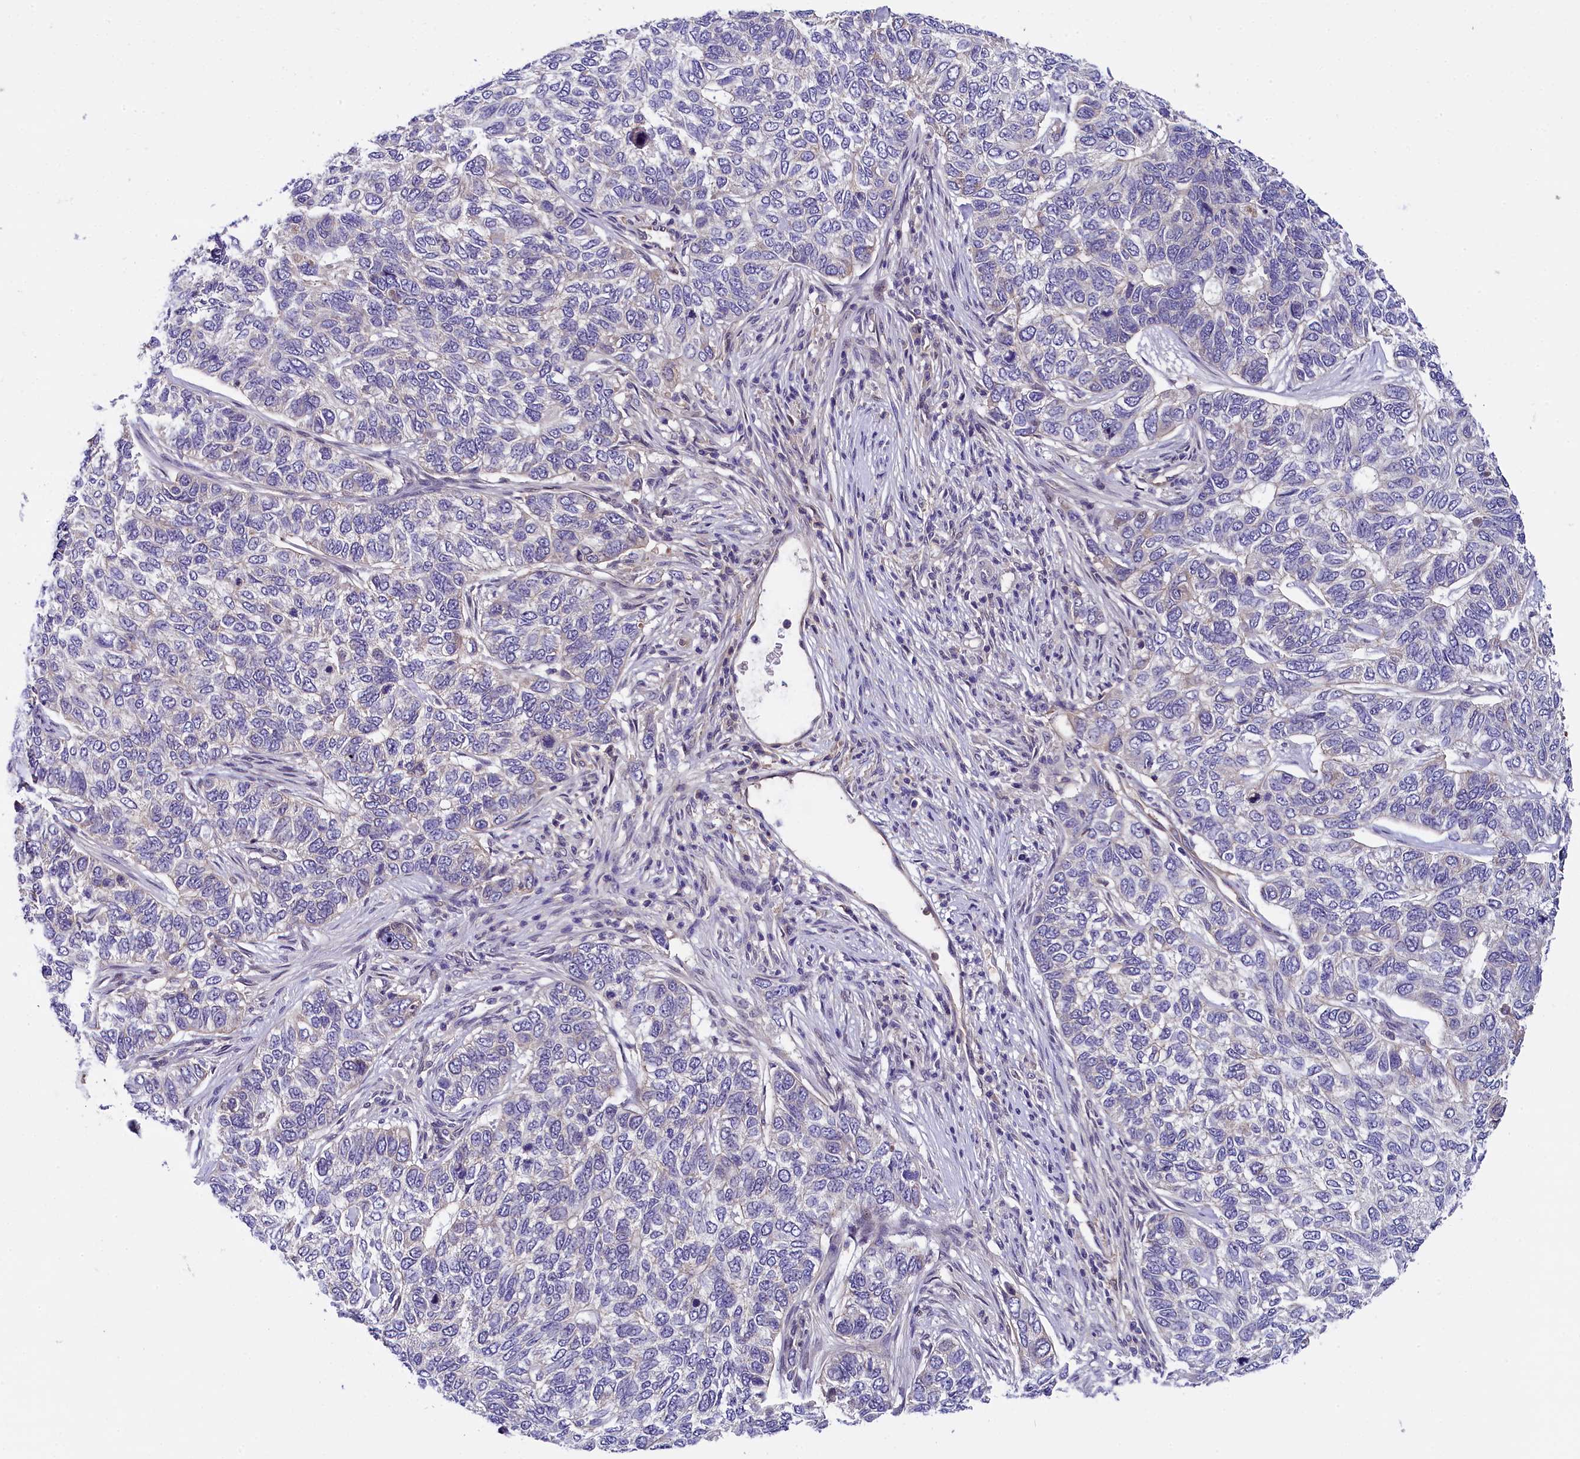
{"staining": {"intensity": "negative", "quantity": "none", "location": "none"}, "tissue": "skin cancer", "cell_type": "Tumor cells", "image_type": "cancer", "snomed": [{"axis": "morphology", "description": "Basal cell carcinoma"}, {"axis": "topography", "description": "Skin"}], "caption": "Skin cancer (basal cell carcinoma) stained for a protein using immunohistochemistry reveals no staining tumor cells.", "gene": "ENKD1", "patient": {"sex": "female", "age": 65}}